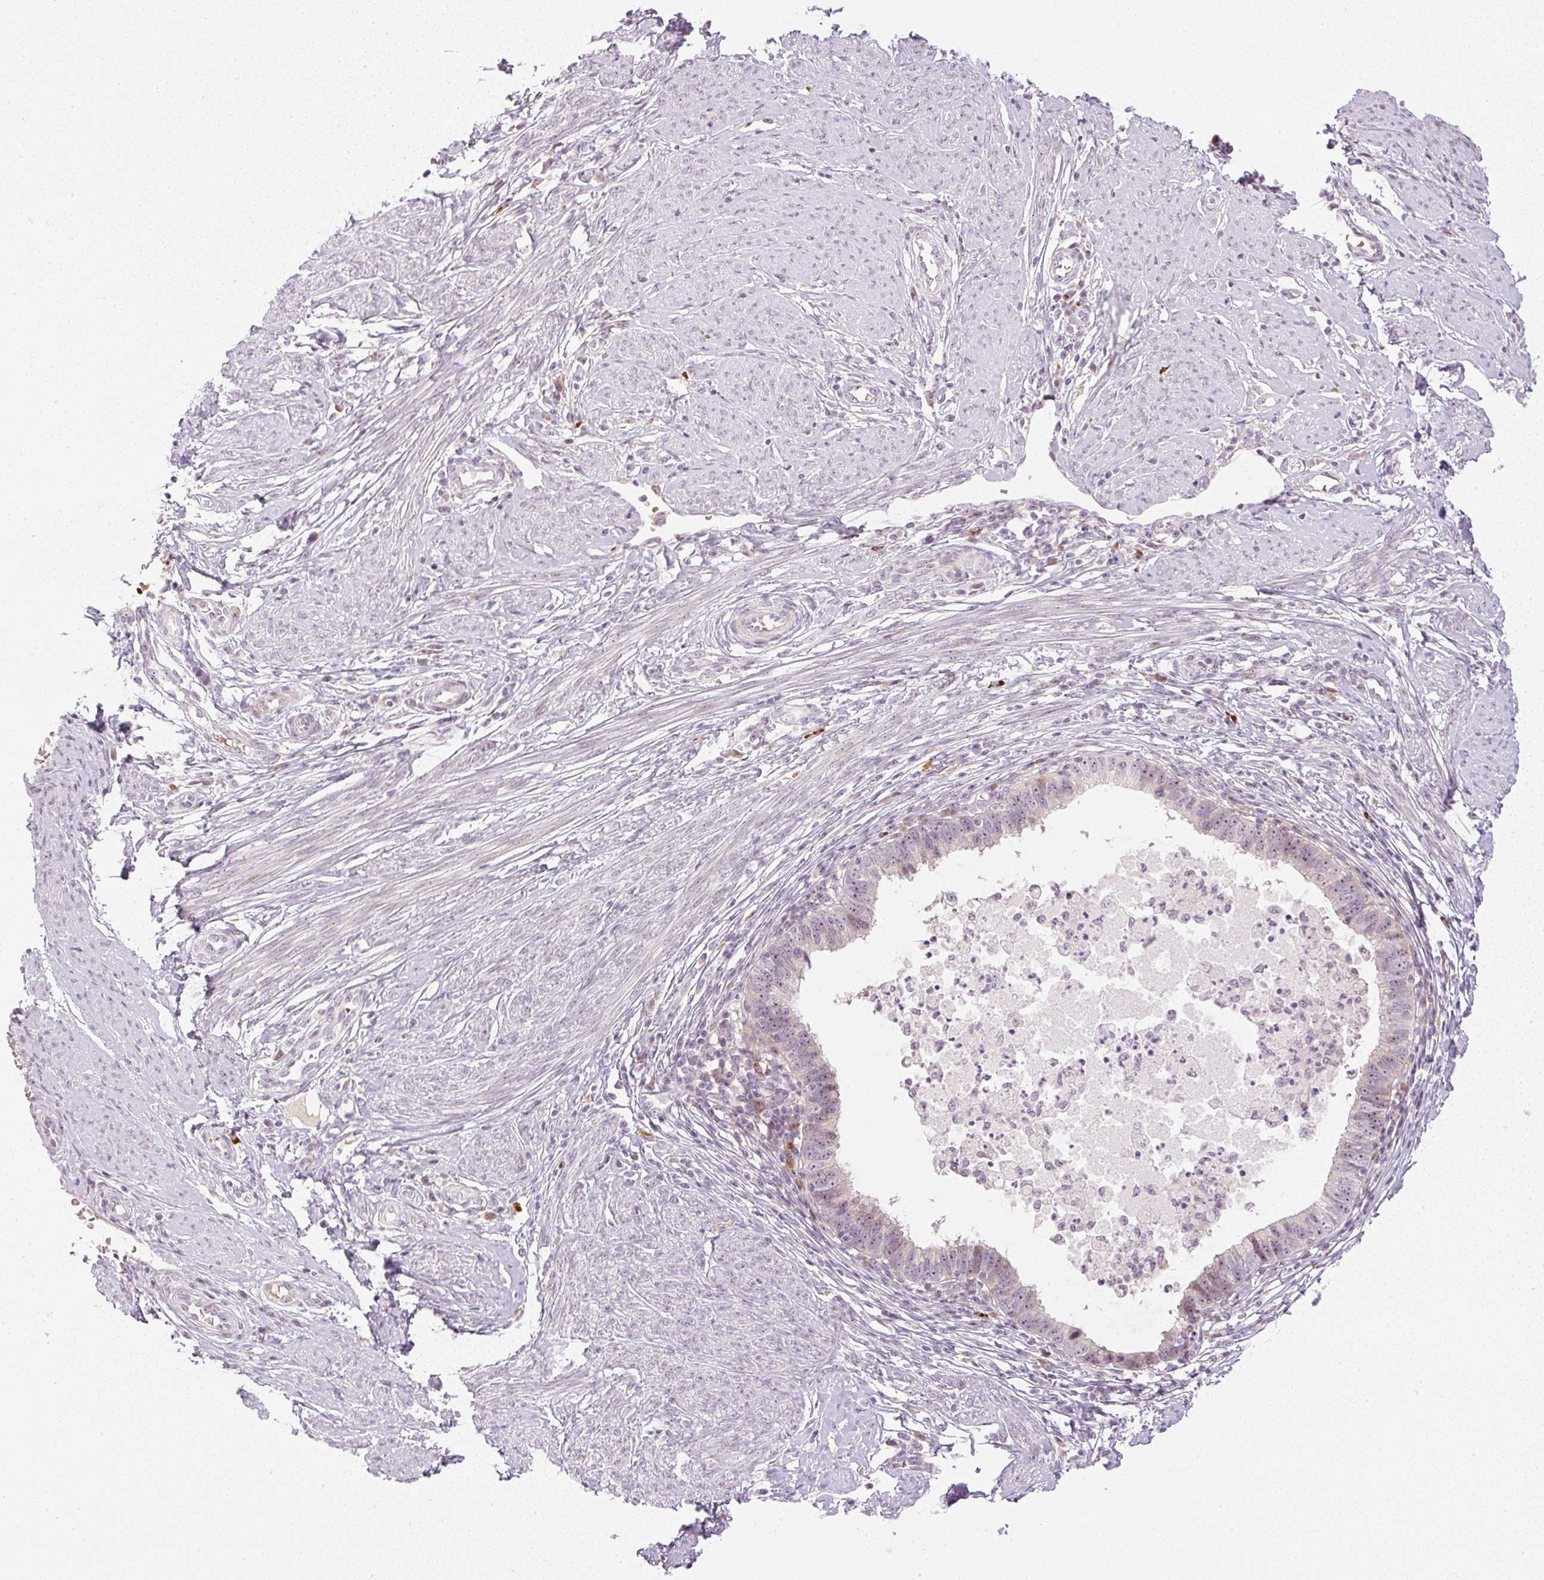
{"staining": {"intensity": "weak", "quantity": ">75%", "location": "nuclear"}, "tissue": "cervical cancer", "cell_type": "Tumor cells", "image_type": "cancer", "snomed": [{"axis": "morphology", "description": "Adenocarcinoma, NOS"}, {"axis": "topography", "description": "Cervix"}], "caption": "The histopathology image exhibits a brown stain indicating the presence of a protein in the nuclear of tumor cells in cervical adenocarcinoma. (IHC, brightfield microscopy, high magnification).", "gene": "AAR2", "patient": {"sex": "female", "age": 36}}